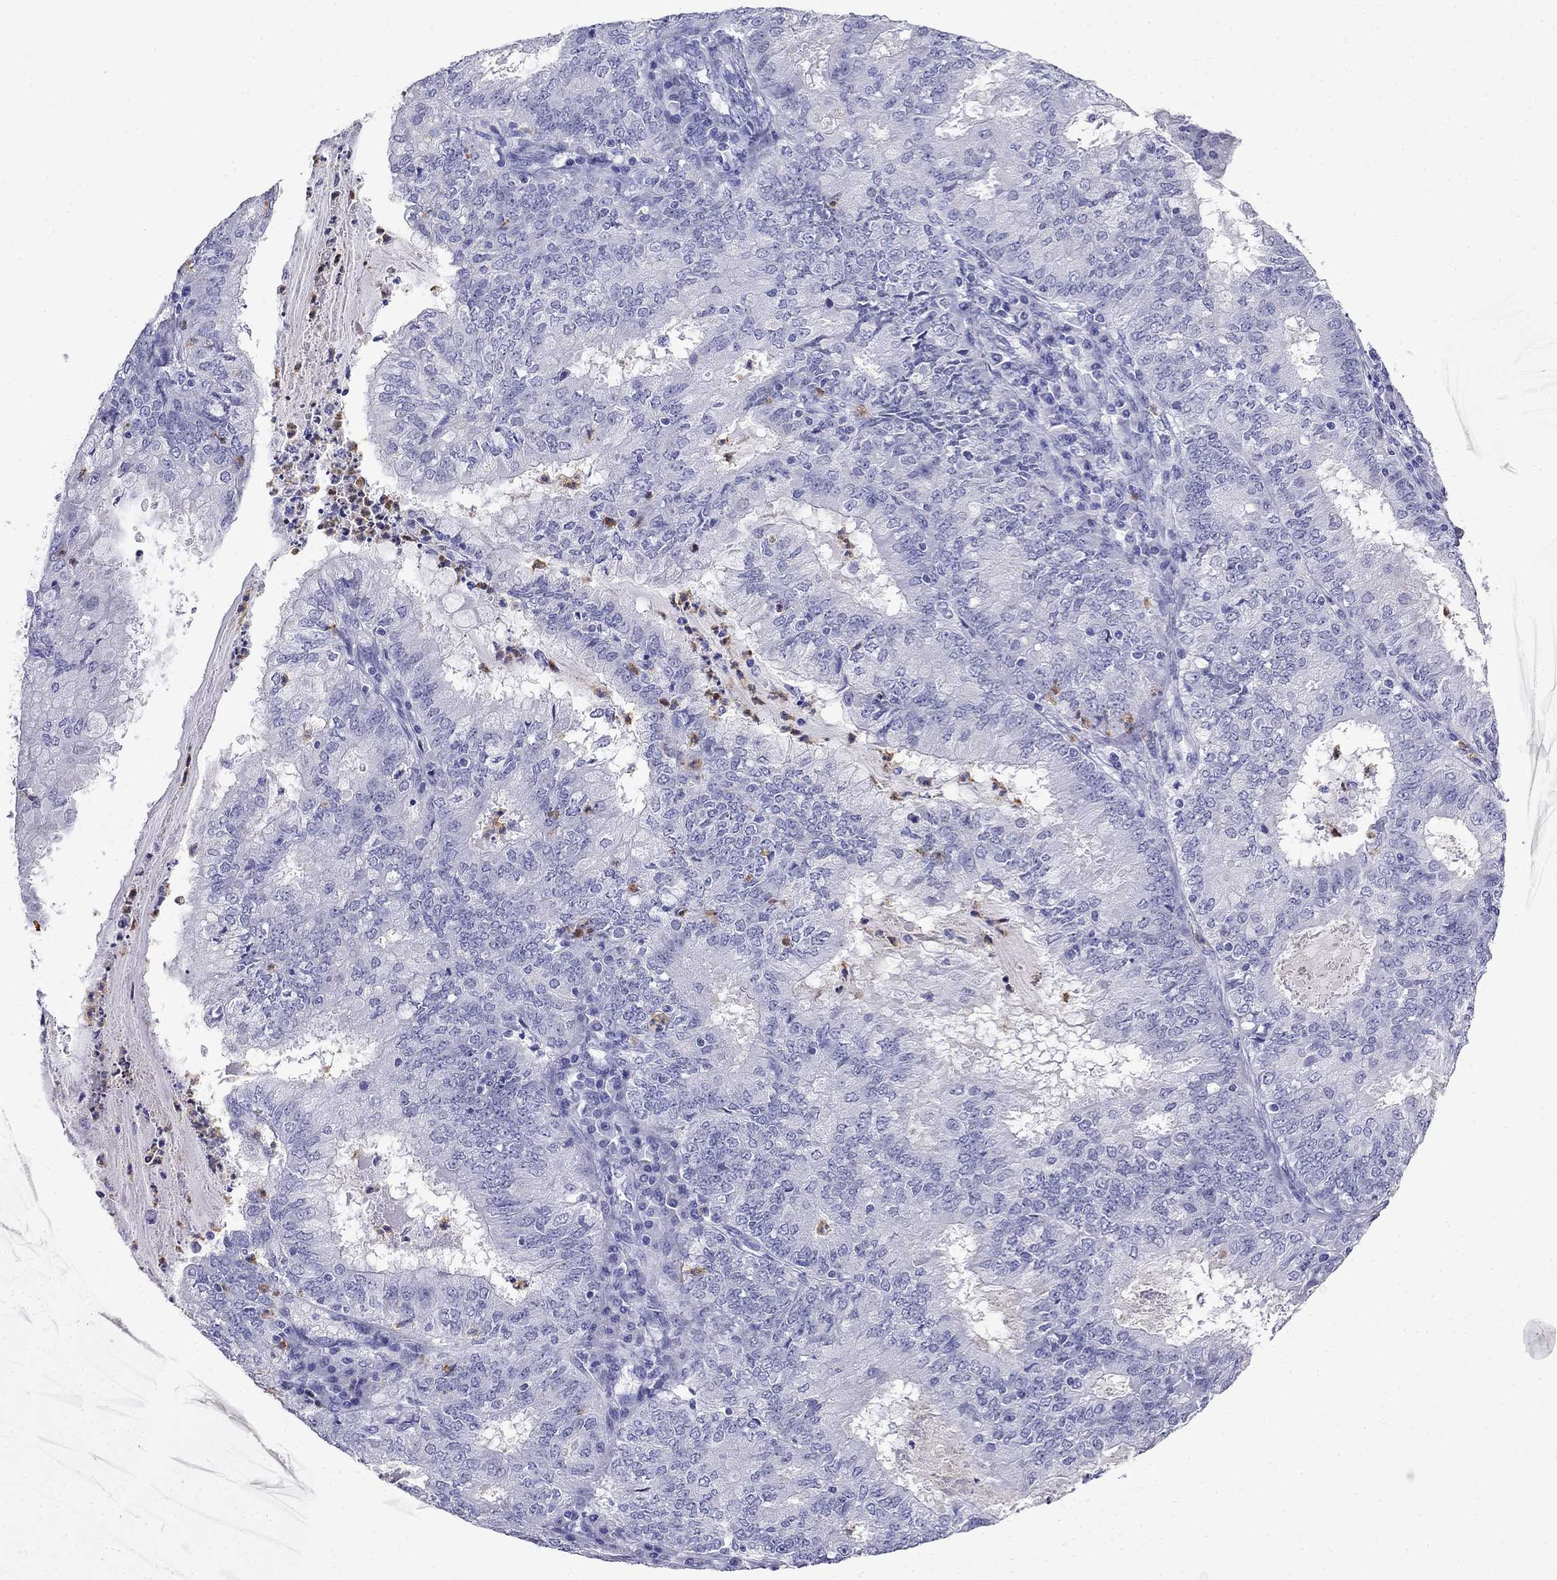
{"staining": {"intensity": "negative", "quantity": "none", "location": "none"}, "tissue": "endometrial cancer", "cell_type": "Tumor cells", "image_type": "cancer", "snomed": [{"axis": "morphology", "description": "Adenocarcinoma, NOS"}, {"axis": "topography", "description": "Endometrium"}], "caption": "DAB (3,3'-diaminobenzidine) immunohistochemical staining of endometrial cancer (adenocarcinoma) exhibits no significant positivity in tumor cells. The staining was performed using DAB (3,3'-diaminobenzidine) to visualize the protein expression in brown, while the nuclei were stained in blue with hematoxylin (Magnification: 20x).", "gene": "PPP1R36", "patient": {"sex": "female", "age": 57}}